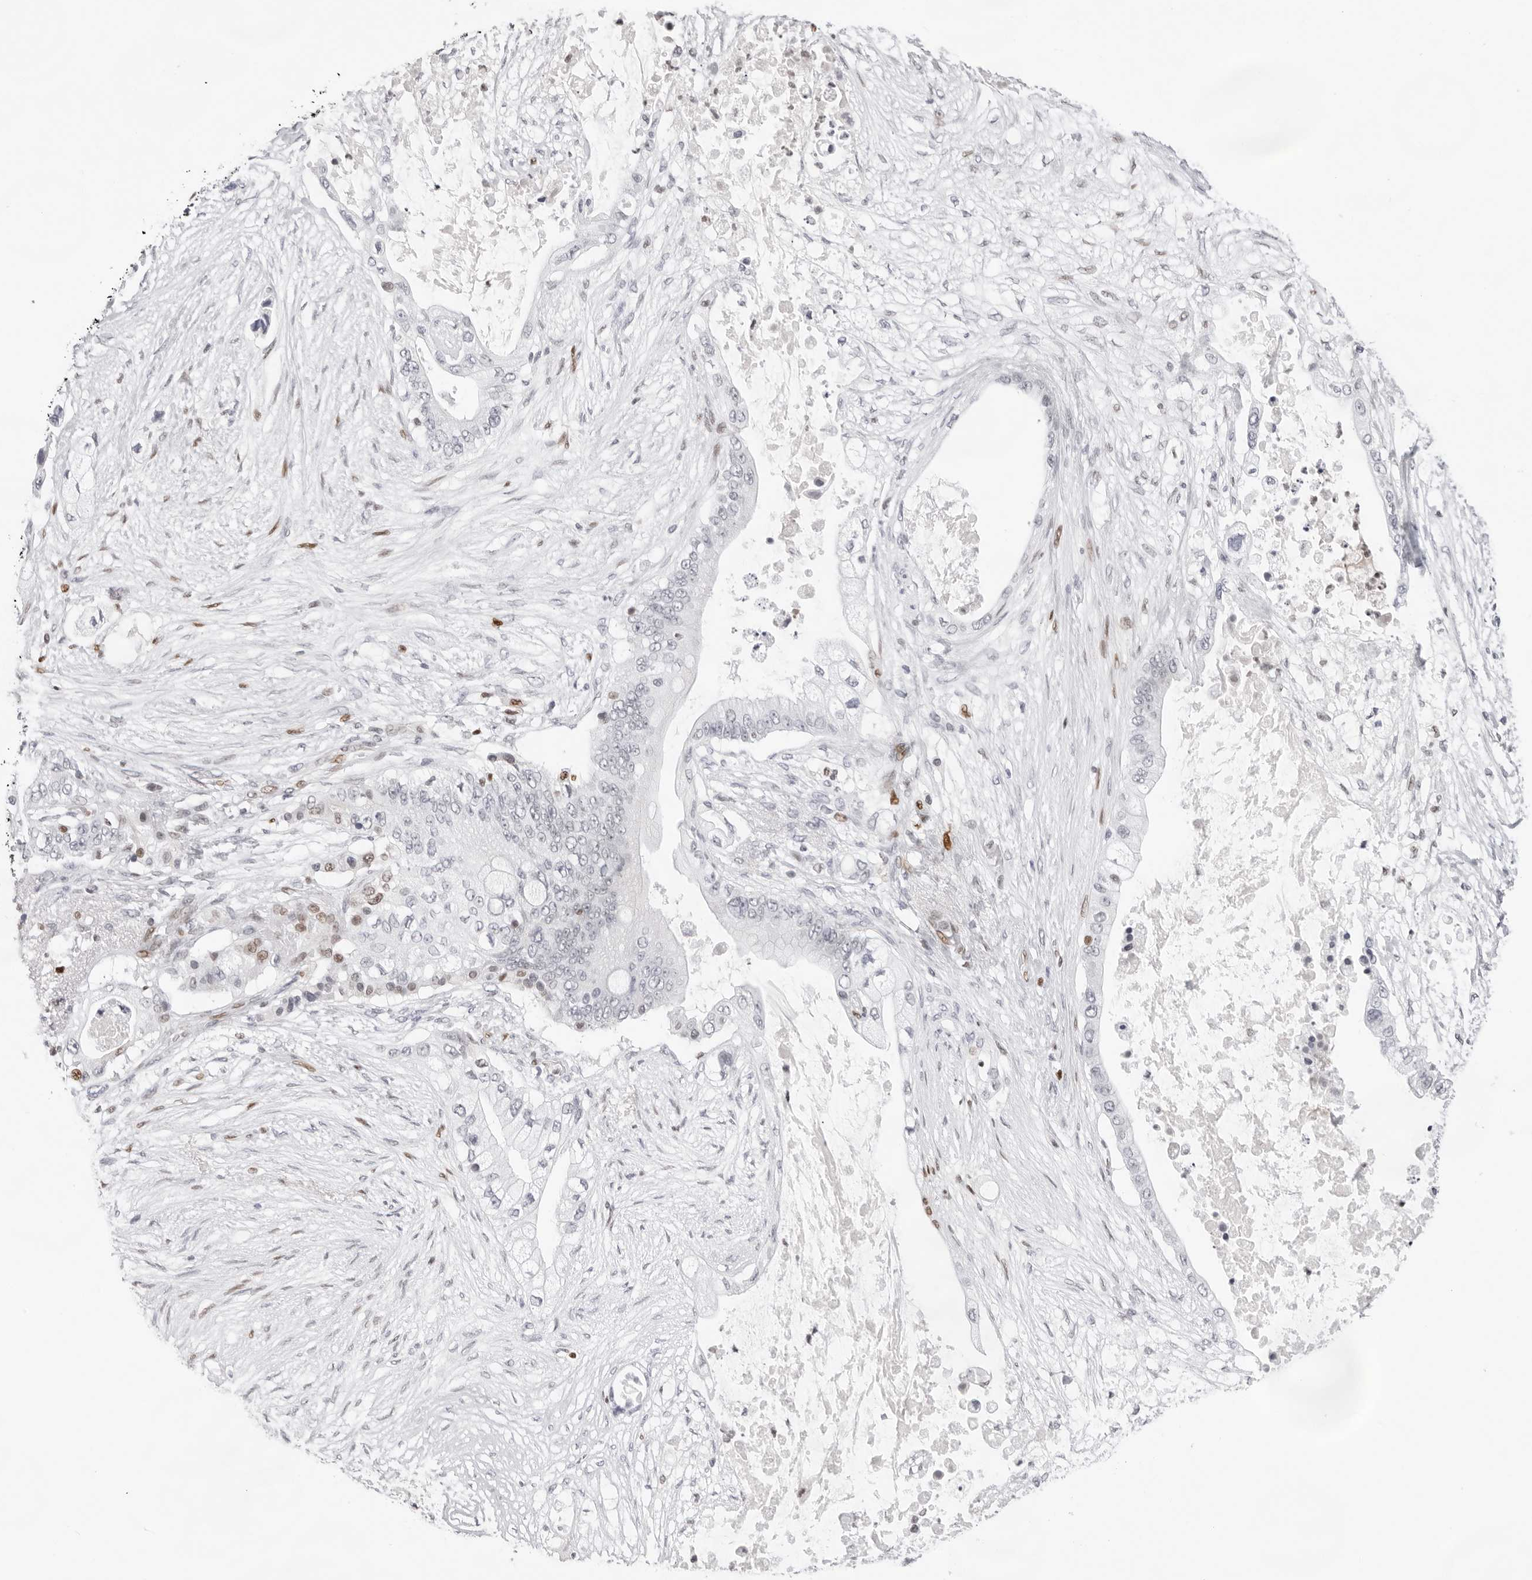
{"staining": {"intensity": "weak", "quantity": "<25%", "location": "nuclear"}, "tissue": "pancreatic cancer", "cell_type": "Tumor cells", "image_type": "cancer", "snomed": [{"axis": "morphology", "description": "Adenocarcinoma, NOS"}, {"axis": "topography", "description": "Pancreas"}], "caption": "The photomicrograph exhibits no significant expression in tumor cells of pancreatic cancer. The staining is performed using DAB (3,3'-diaminobenzidine) brown chromogen with nuclei counter-stained in using hematoxylin.", "gene": "OGG1", "patient": {"sex": "male", "age": 53}}